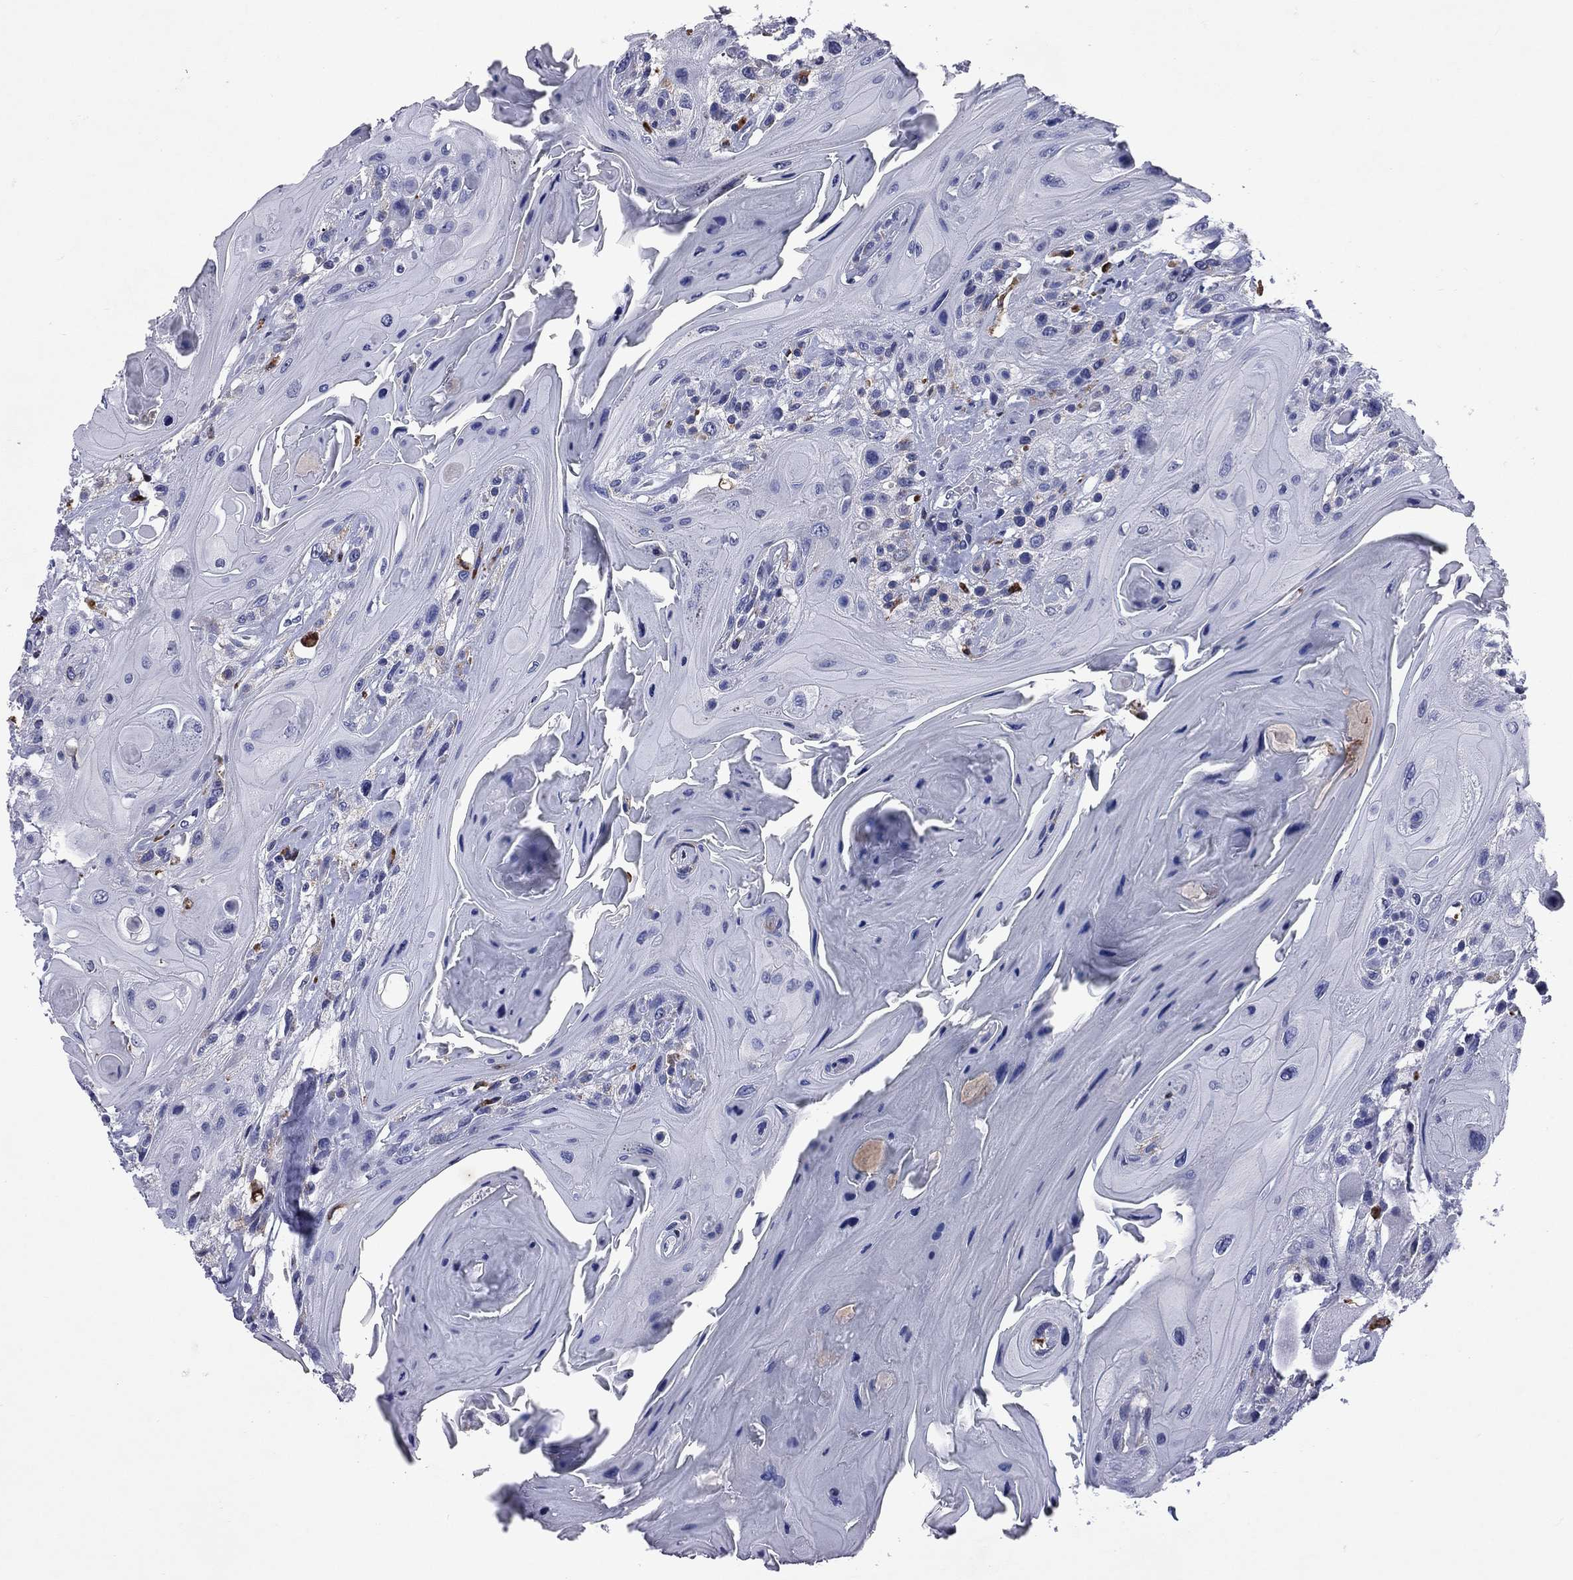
{"staining": {"intensity": "negative", "quantity": "none", "location": "none"}, "tissue": "head and neck cancer", "cell_type": "Tumor cells", "image_type": "cancer", "snomed": [{"axis": "morphology", "description": "Squamous cell carcinoma, NOS"}, {"axis": "topography", "description": "Head-Neck"}], "caption": "A photomicrograph of human squamous cell carcinoma (head and neck) is negative for staining in tumor cells.", "gene": "MADCAM1", "patient": {"sex": "female", "age": 59}}